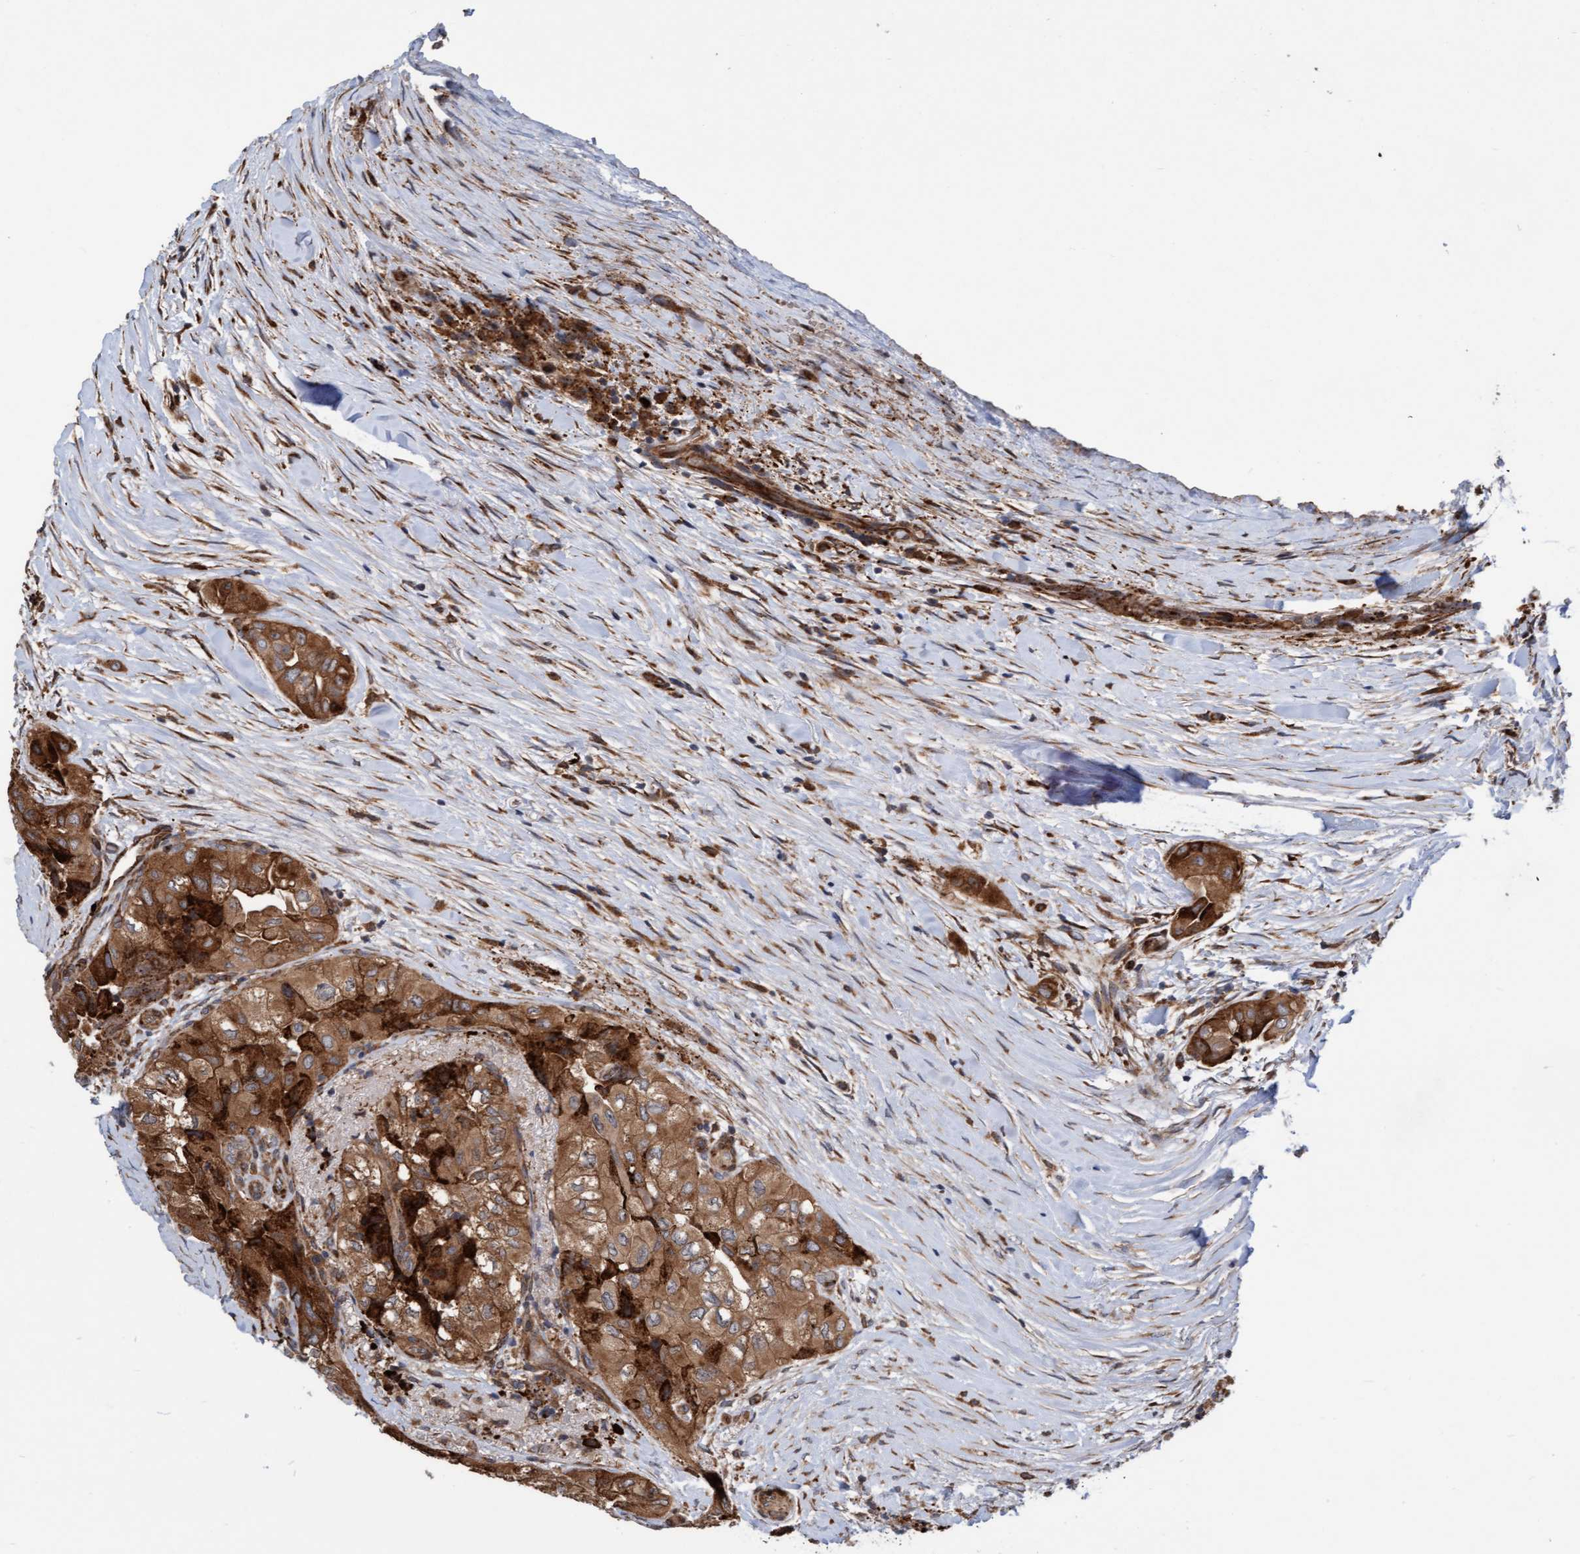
{"staining": {"intensity": "moderate", "quantity": ">75%", "location": "cytoplasmic/membranous"}, "tissue": "thyroid cancer", "cell_type": "Tumor cells", "image_type": "cancer", "snomed": [{"axis": "morphology", "description": "Papillary adenocarcinoma, NOS"}, {"axis": "topography", "description": "Thyroid gland"}], "caption": "IHC (DAB (3,3'-diaminobenzidine)) staining of thyroid papillary adenocarcinoma reveals moderate cytoplasmic/membranous protein positivity in approximately >75% of tumor cells.", "gene": "KIAA0753", "patient": {"sex": "female", "age": 59}}